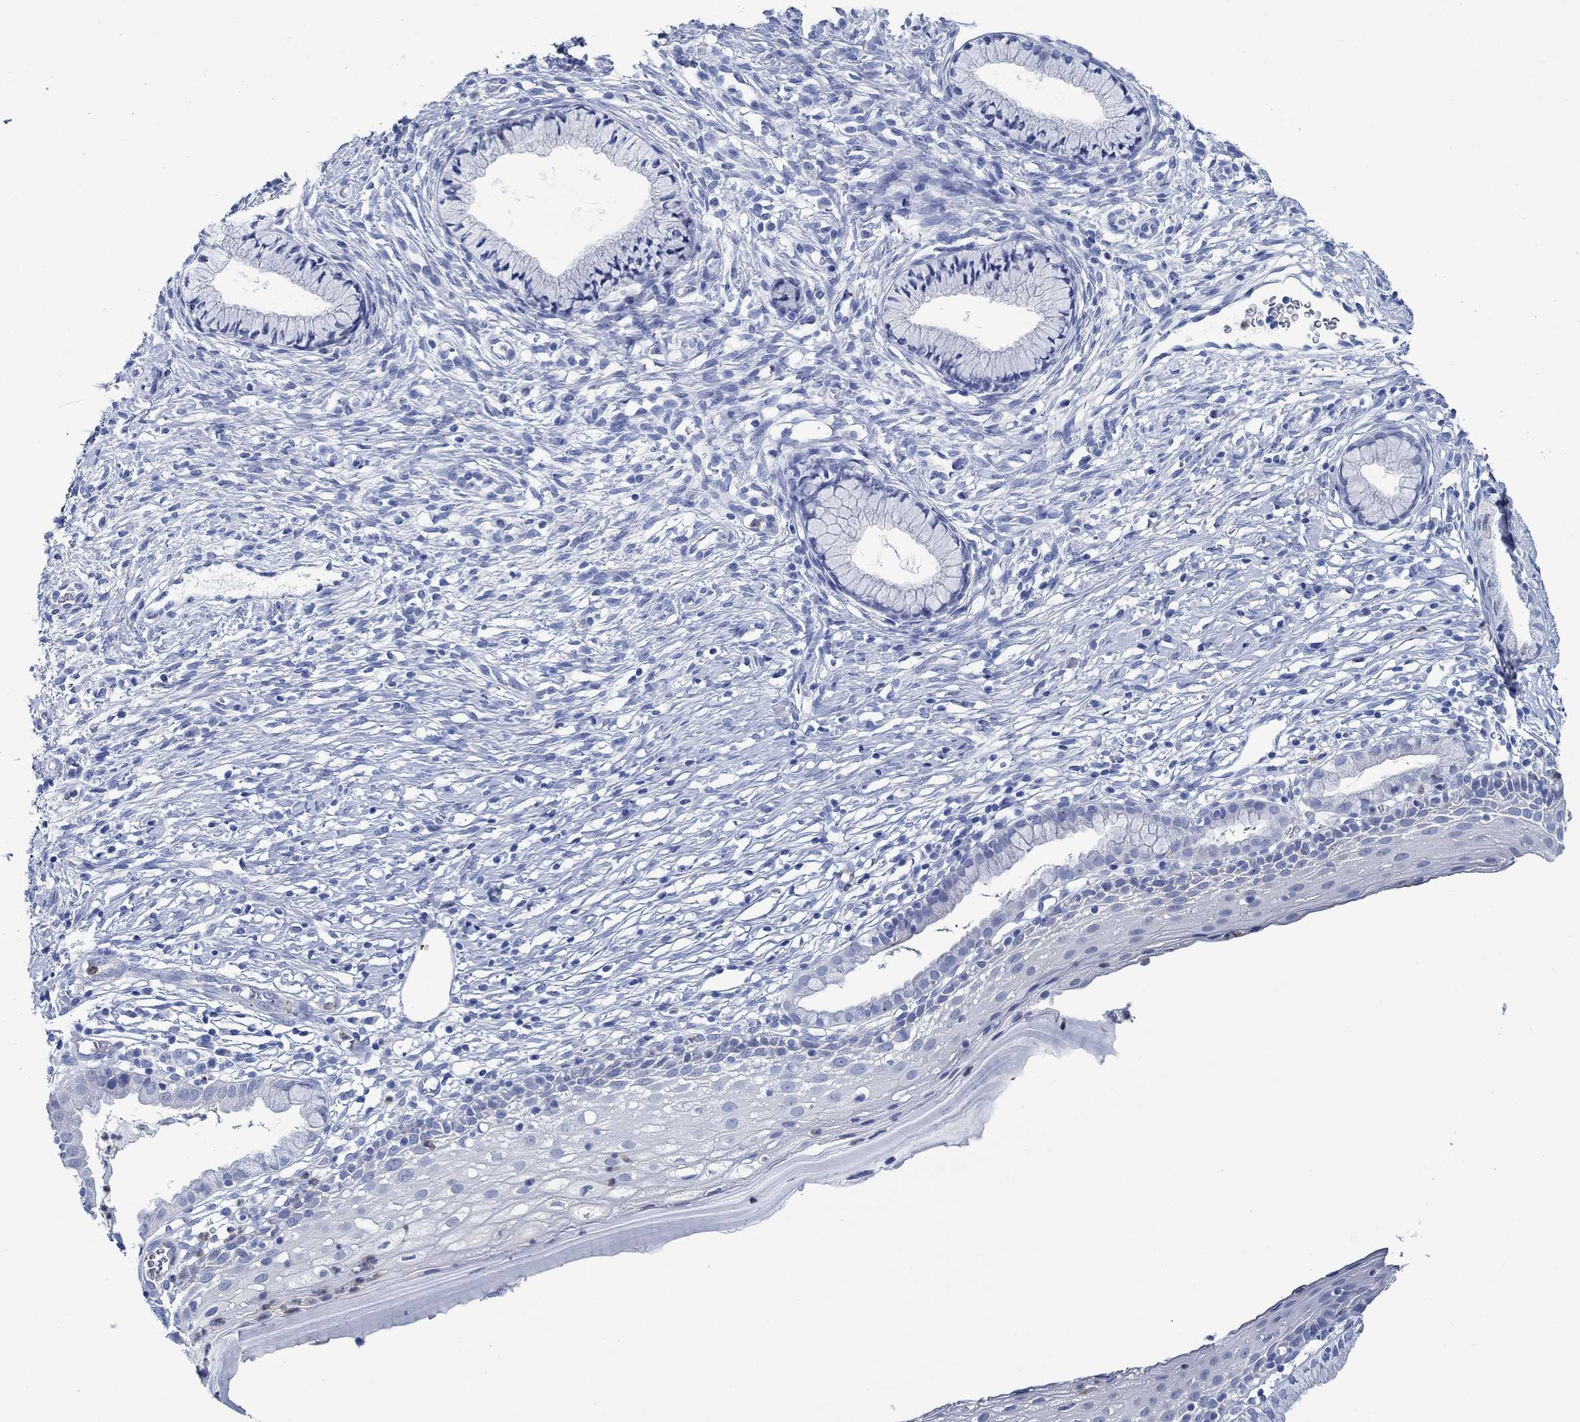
{"staining": {"intensity": "negative", "quantity": "none", "location": "none"}, "tissue": "cervix", "cell_type": "Glandular cells", "image_type": "normal", "snomed": [{"axis": "morphology", "description": "Normal tissue, NOS"}, {"axis": "topography", "description": "Cervix"}], "caption": "High power microscopy micrograph of an IHC histopathology image of unremarkable cervix, revealing no significant staining in glandular cells.", "gene": "ZNF671", "patient": {"sex": "female", "age": 39}}